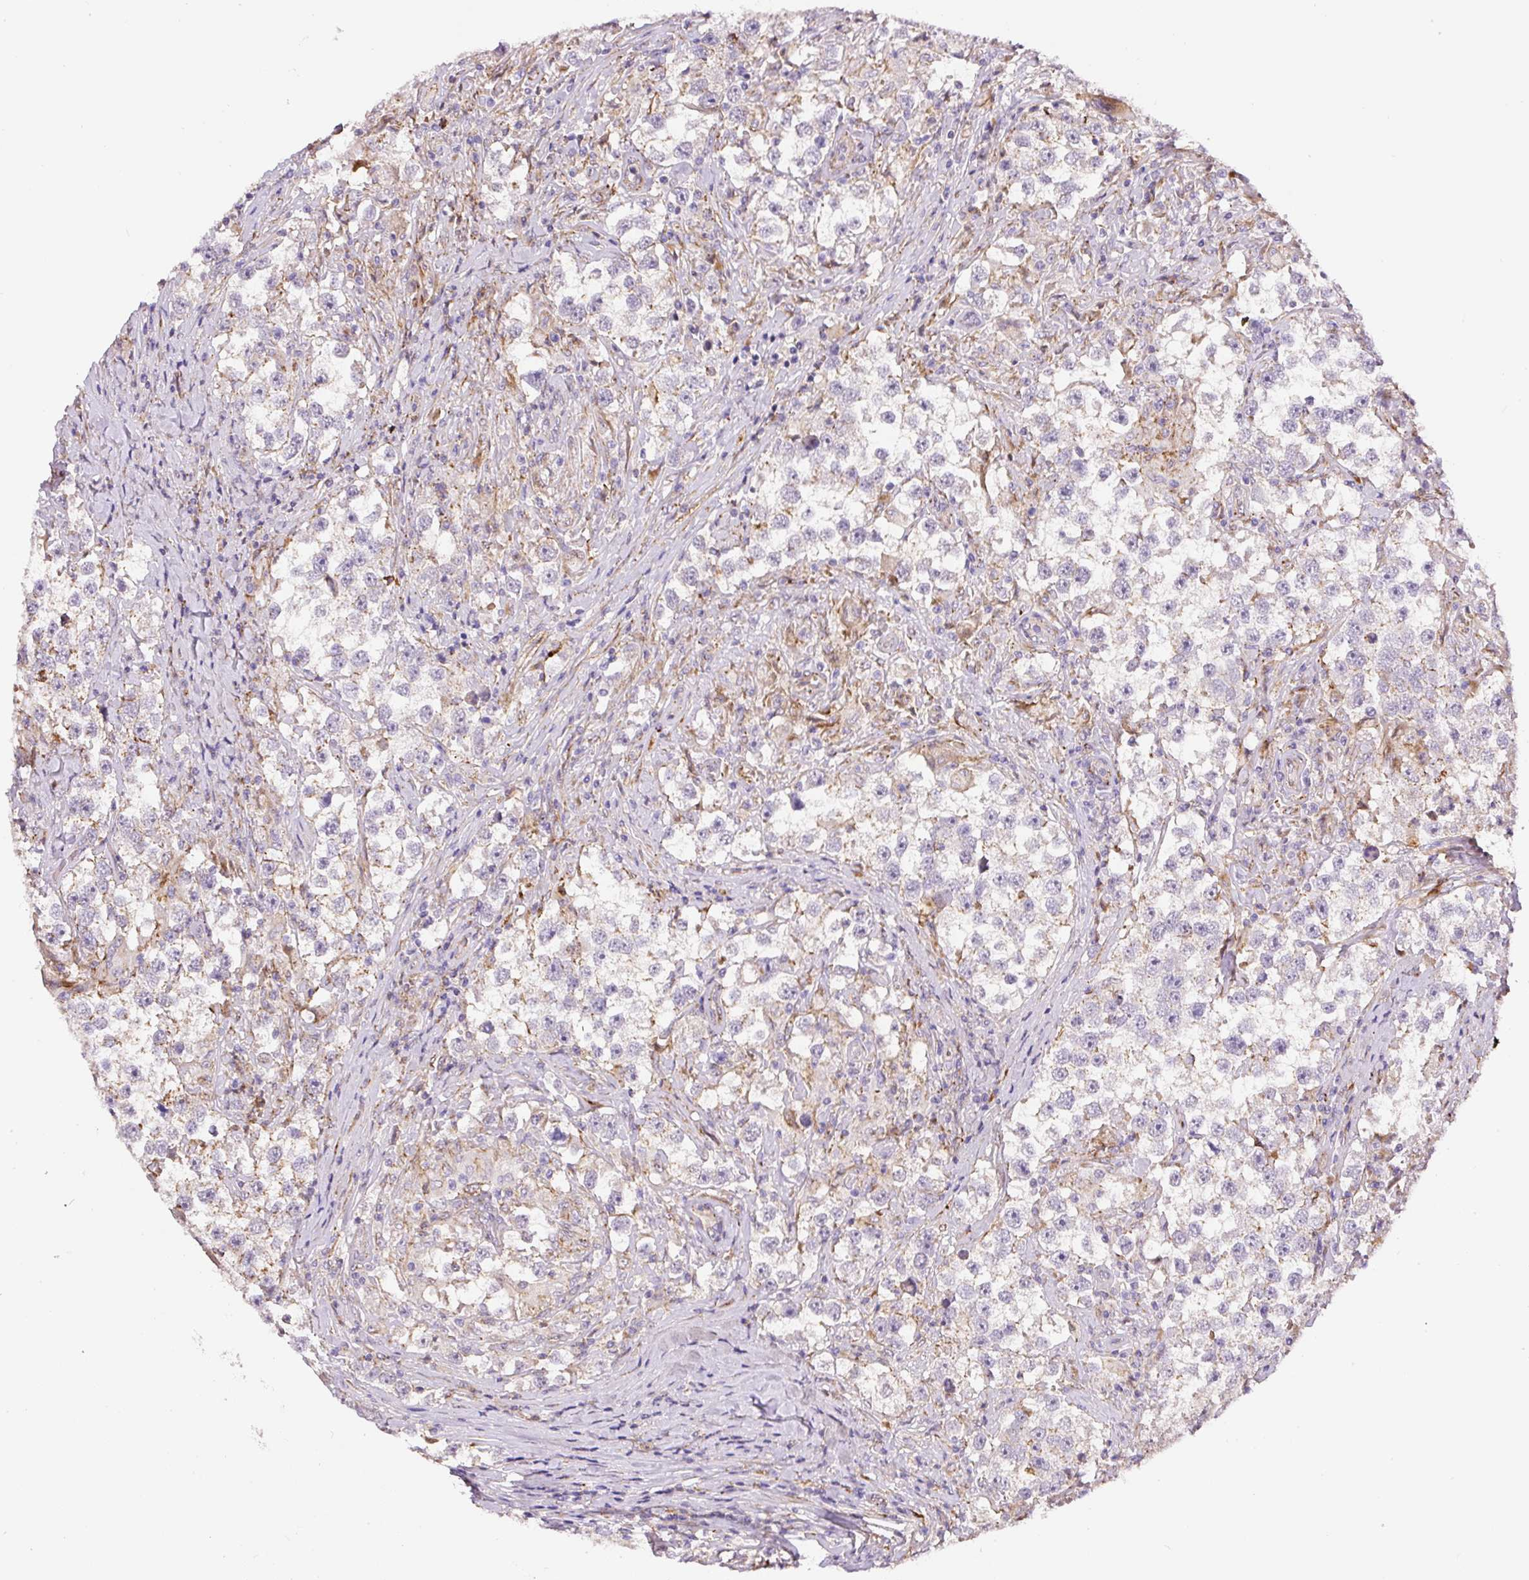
{"staining": {"intensity": "negative", "quantity": "none", "location": "none"}, "tissue": "testis cancer", "cell_type": "Tumor cells", "image_type": "cancer", "snomed": [{"axis": "morphology", "description": "Seminoma, NOS"}, {"axis": "topography", "description": "Testis"}], "caption": "This is an immunohistochemistry photomicrograph of testis cancer. There is no staining in tumor cells.", "gene": "RNF170", "patient": {"sex": "male", "age": 46}}